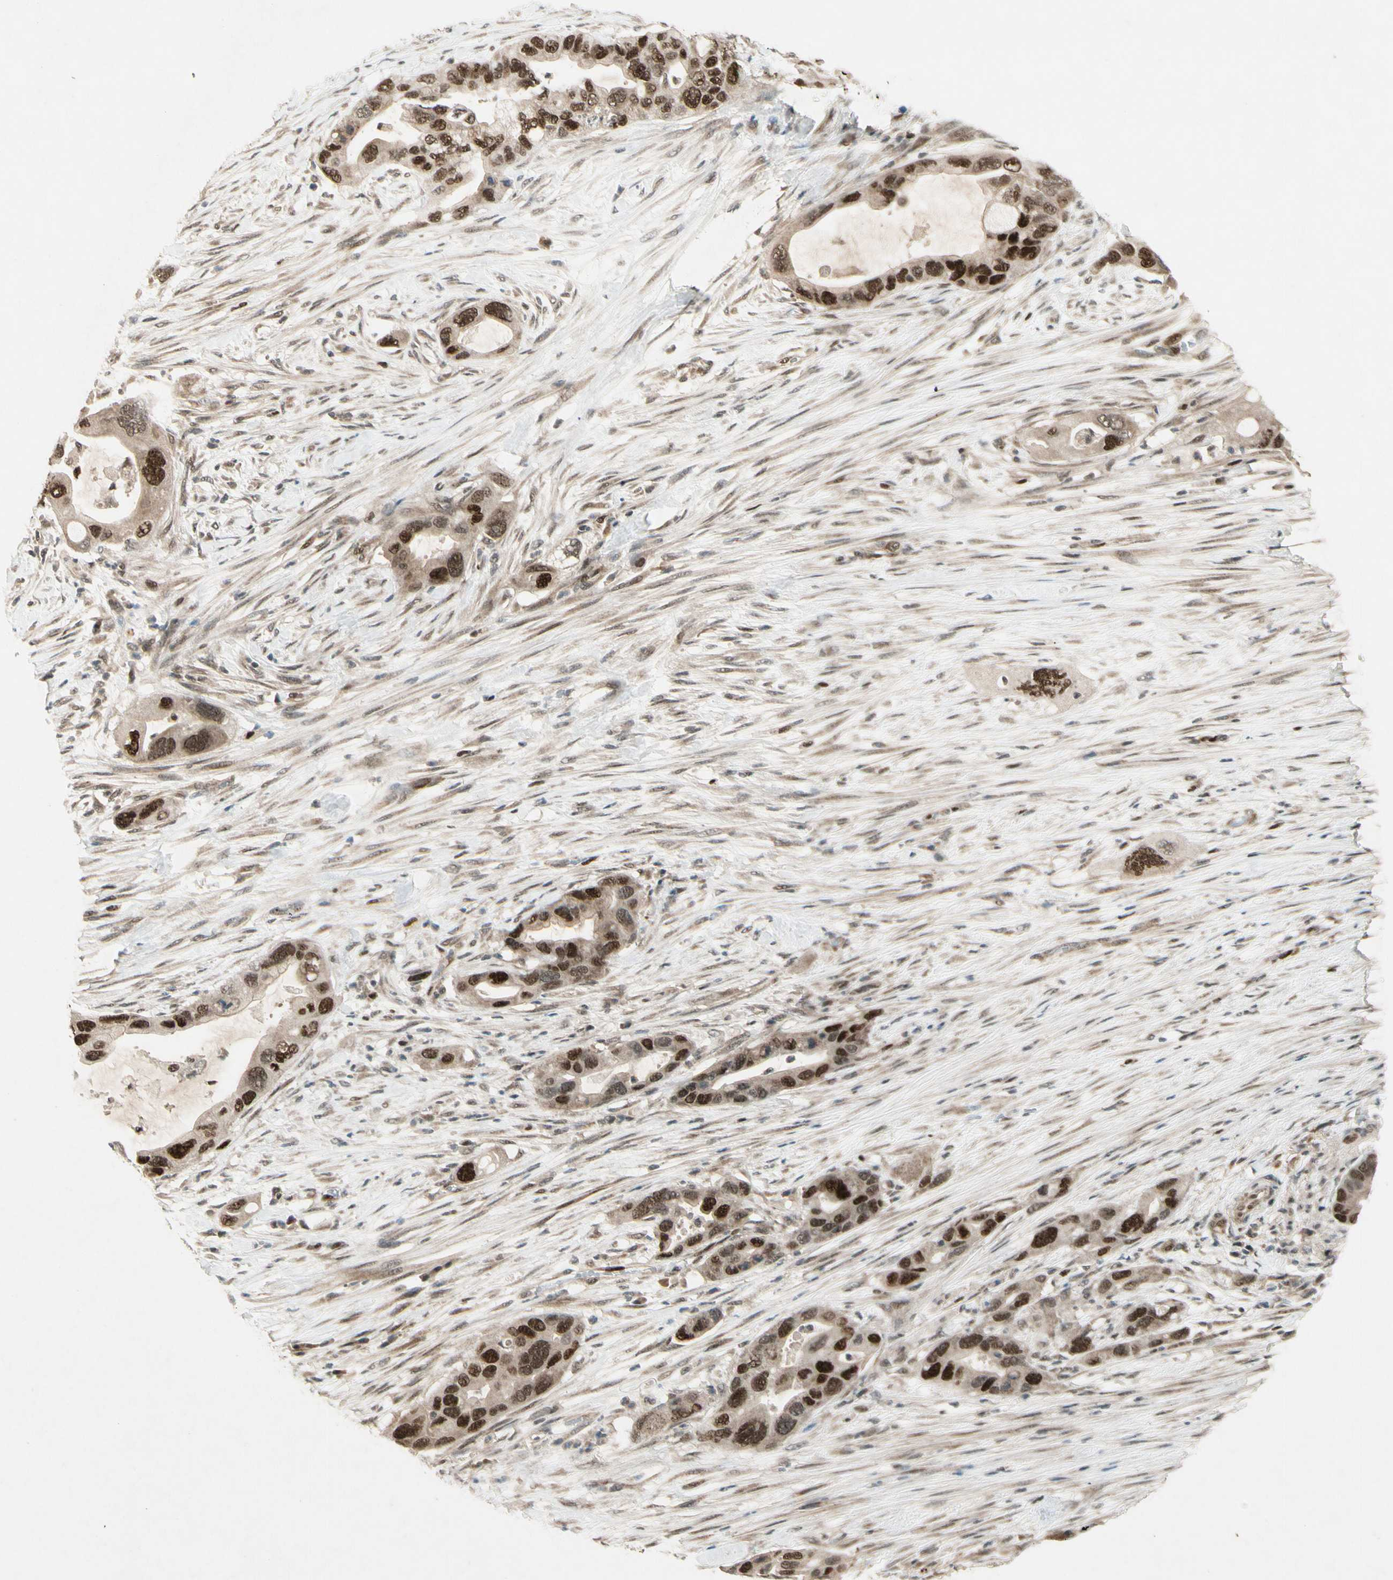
{"staining": {"intensity": "strong", "quantity": ">75%", "location": "nuclear"}, "tissue": "pancreatic cancer", "cell_type": "Tumor cells", "image_type": "cancer", "snomed": [{"axis": "morphology", "description": "Adenocarcinoma, NOS"}, {"axis": "topography", "description": "Pancreas"}], "caption": "Immunohistochemical staining of human pancreatic adenocarcinoma shows high levels of strong nuclear protein expression in about >75% of tumor cells.", "gene": "CDK11A", "patient": {"sex": "female", "age": 71}}